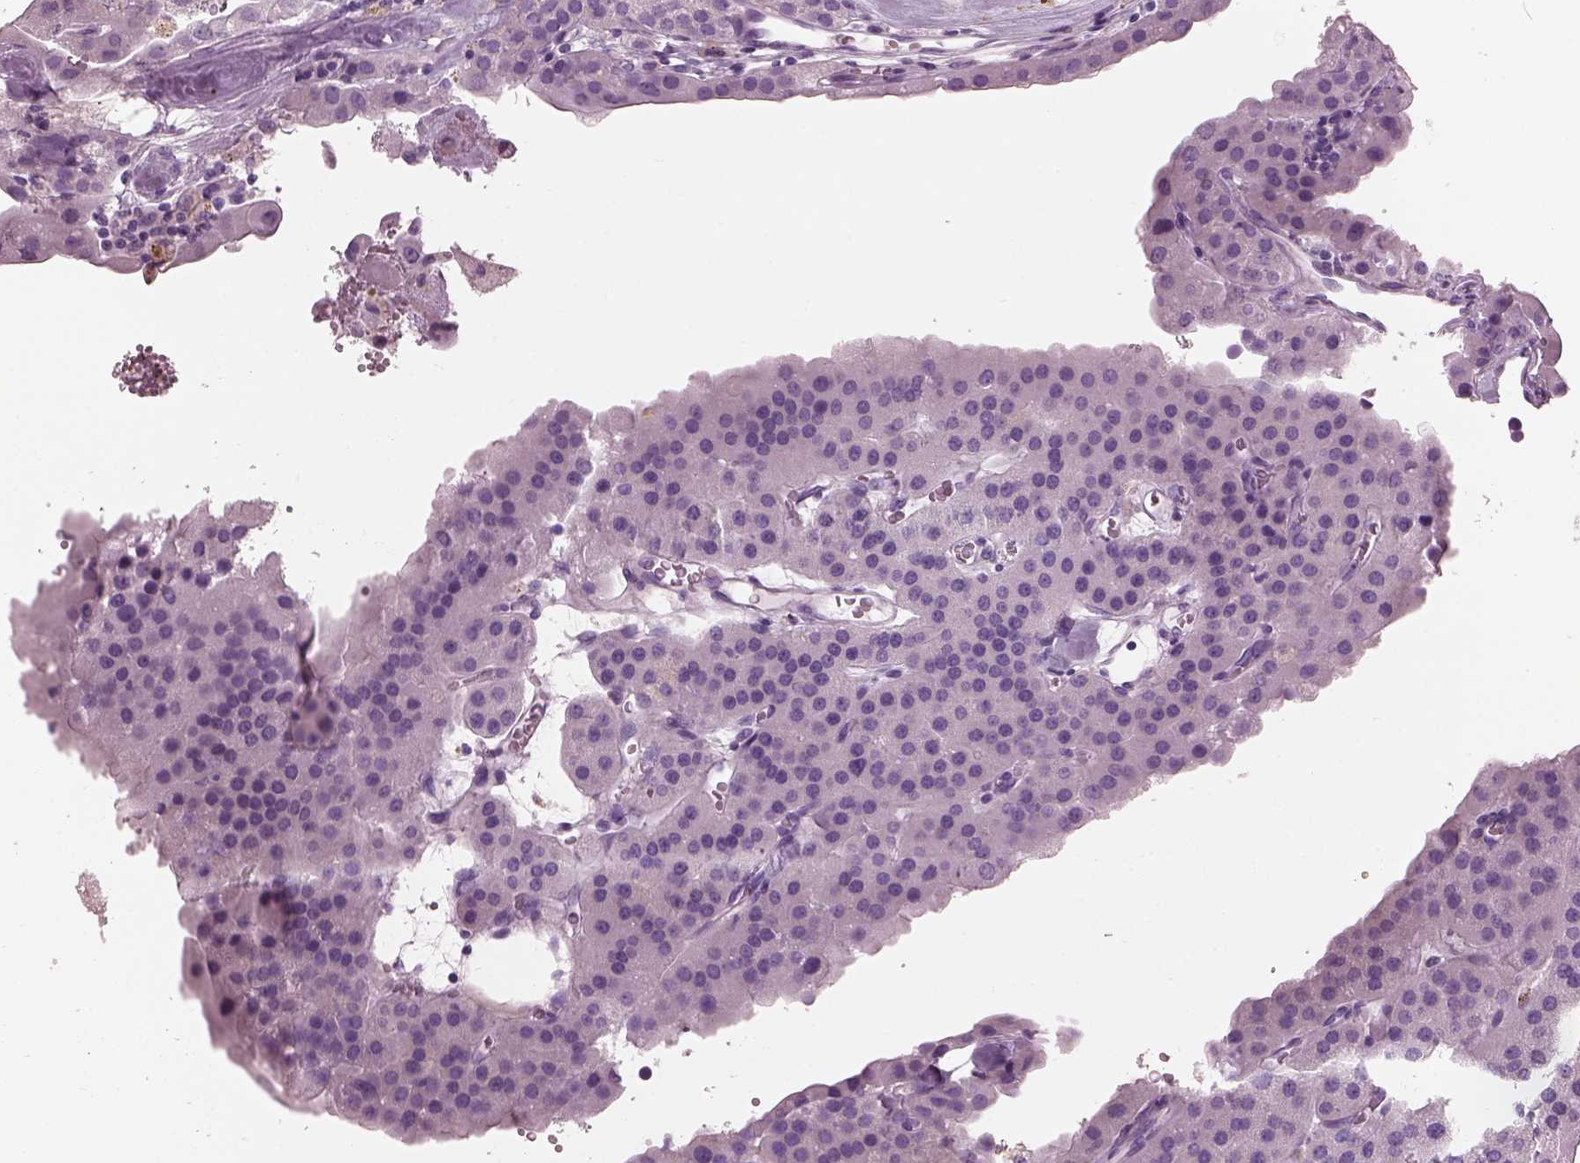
{"staining": {"intensity": "negative", "quantity": "none", "location": "none"}, "tissue": "parathyroid gland", "cell_type": "Glandular cells", "image_type": "normal", "snomed": [{"axis": "morphology", "description": "Normal tissue, NOS"}, {"axis": "morphology", "description": "Adenoma, NOS"}, {"axis": "topography", "description": "Parathyroid gland"}], "caption": "DAB (3,3'-diaminobenzidine) immunohistochemical staining of benign parathyroid gland demonstrates no significant positivity in glandular cells. The staining was performed using DAB (3,3'-diaminobenzidine) to visualize the protein expression in brown, while the nuclei were stained in blue with hematoxylin (Magnification: 20x).", "gene": "HYDIN", "patient": {"sex": "female", "age": 86}}